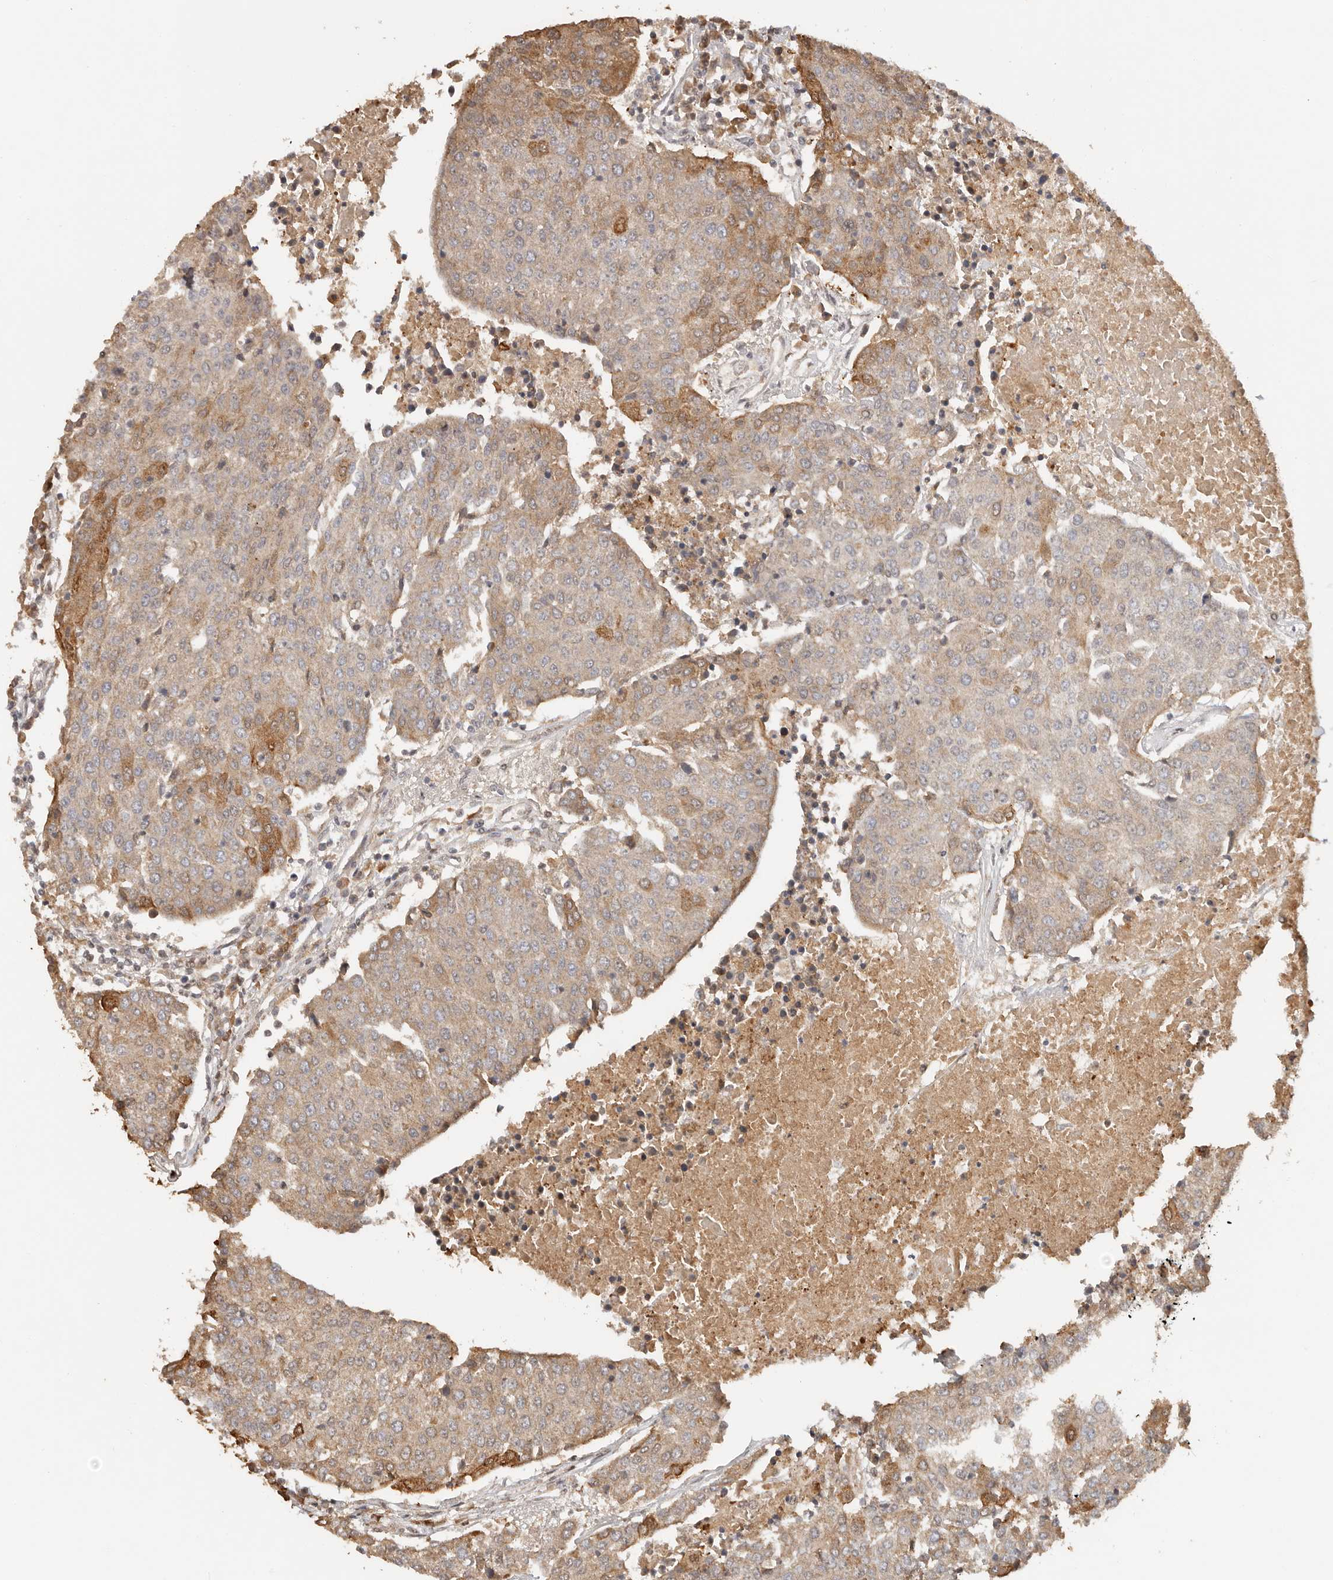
{"staining": {"intensity": "moderate", "quantity": "25%-75%", "location": "cytoplasmic/membranous"}, "tissue": "urothelial cancer", "cell_type": "Tumor cells", "image_type": "cancer", "snomed": [{"axis": "morphology", "description": "Urothelial carcinoma, High grade"}, {"axis": "topography", "description": "Urinary bladder"}], "caption": "The immunohistochemical stain labels moderate cytoplasmic/membranous positivity in tumor cells of urothelial cancer tissue. The protein is shown in brown color, while the nuclei are stained blue.", "gene": "SEC14L1", "patient": {"sex": "female", "age": 85}}